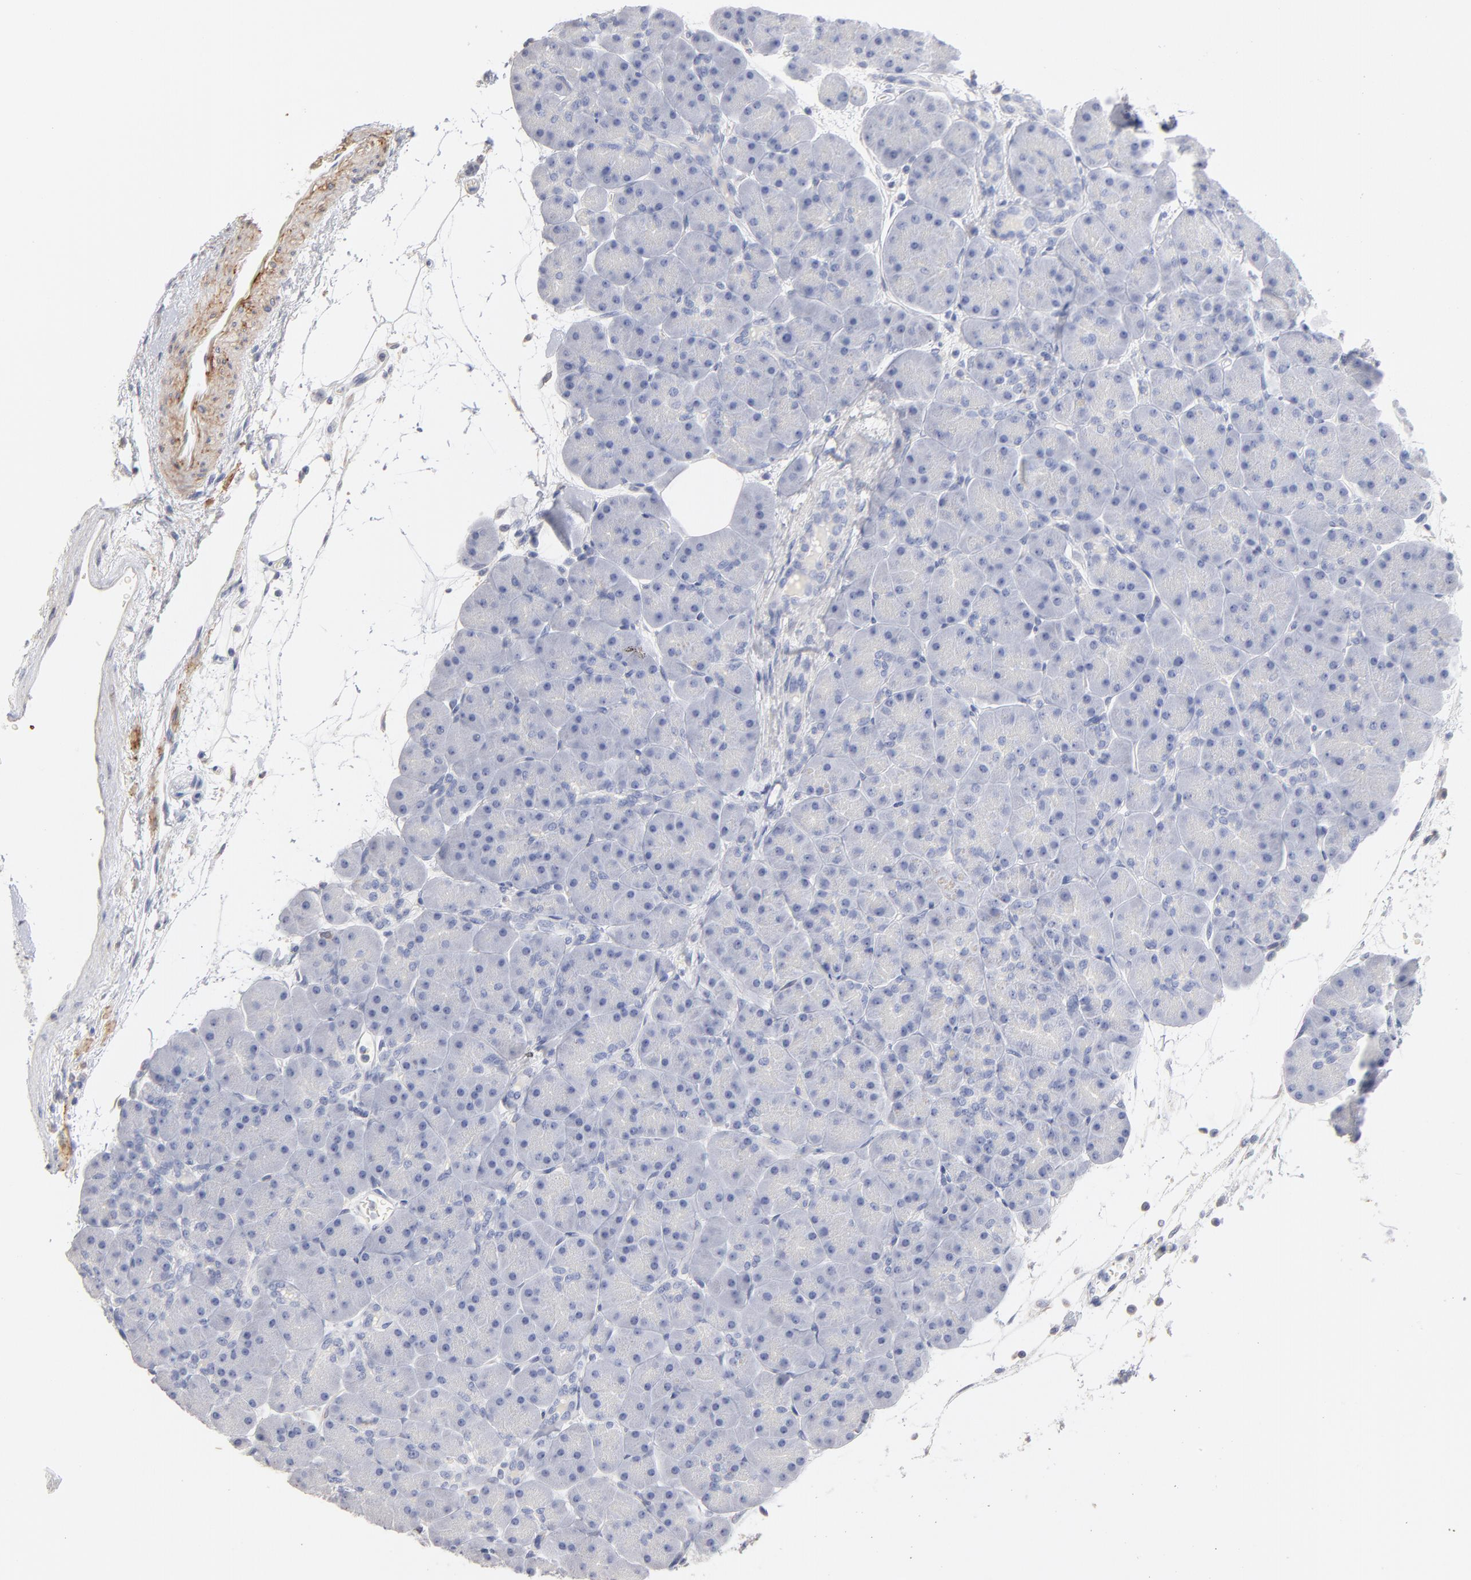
{"staining": {"intensity": "negative", "quantity": "none", "location": "none"}, "tissue": "pancreas", "cell_type": "Exocrine glandular cells", "image_type": "normal", "snomed": [{"axis": "morphology", "description": "Normal tissue, NOS"}, {"axis": "topography", "description": "Pancreas"}], "caption": "The immunohistochemistry photomicrograph has no significant expression in exocrine glandular cells of pancreas. Brightfield microscopy of IHC stained with DAB (brown) and hematoxylin (blue), captured at high magnification.", "gene": "ITGA8", "patient": {"sex": "male", "age": 66}}